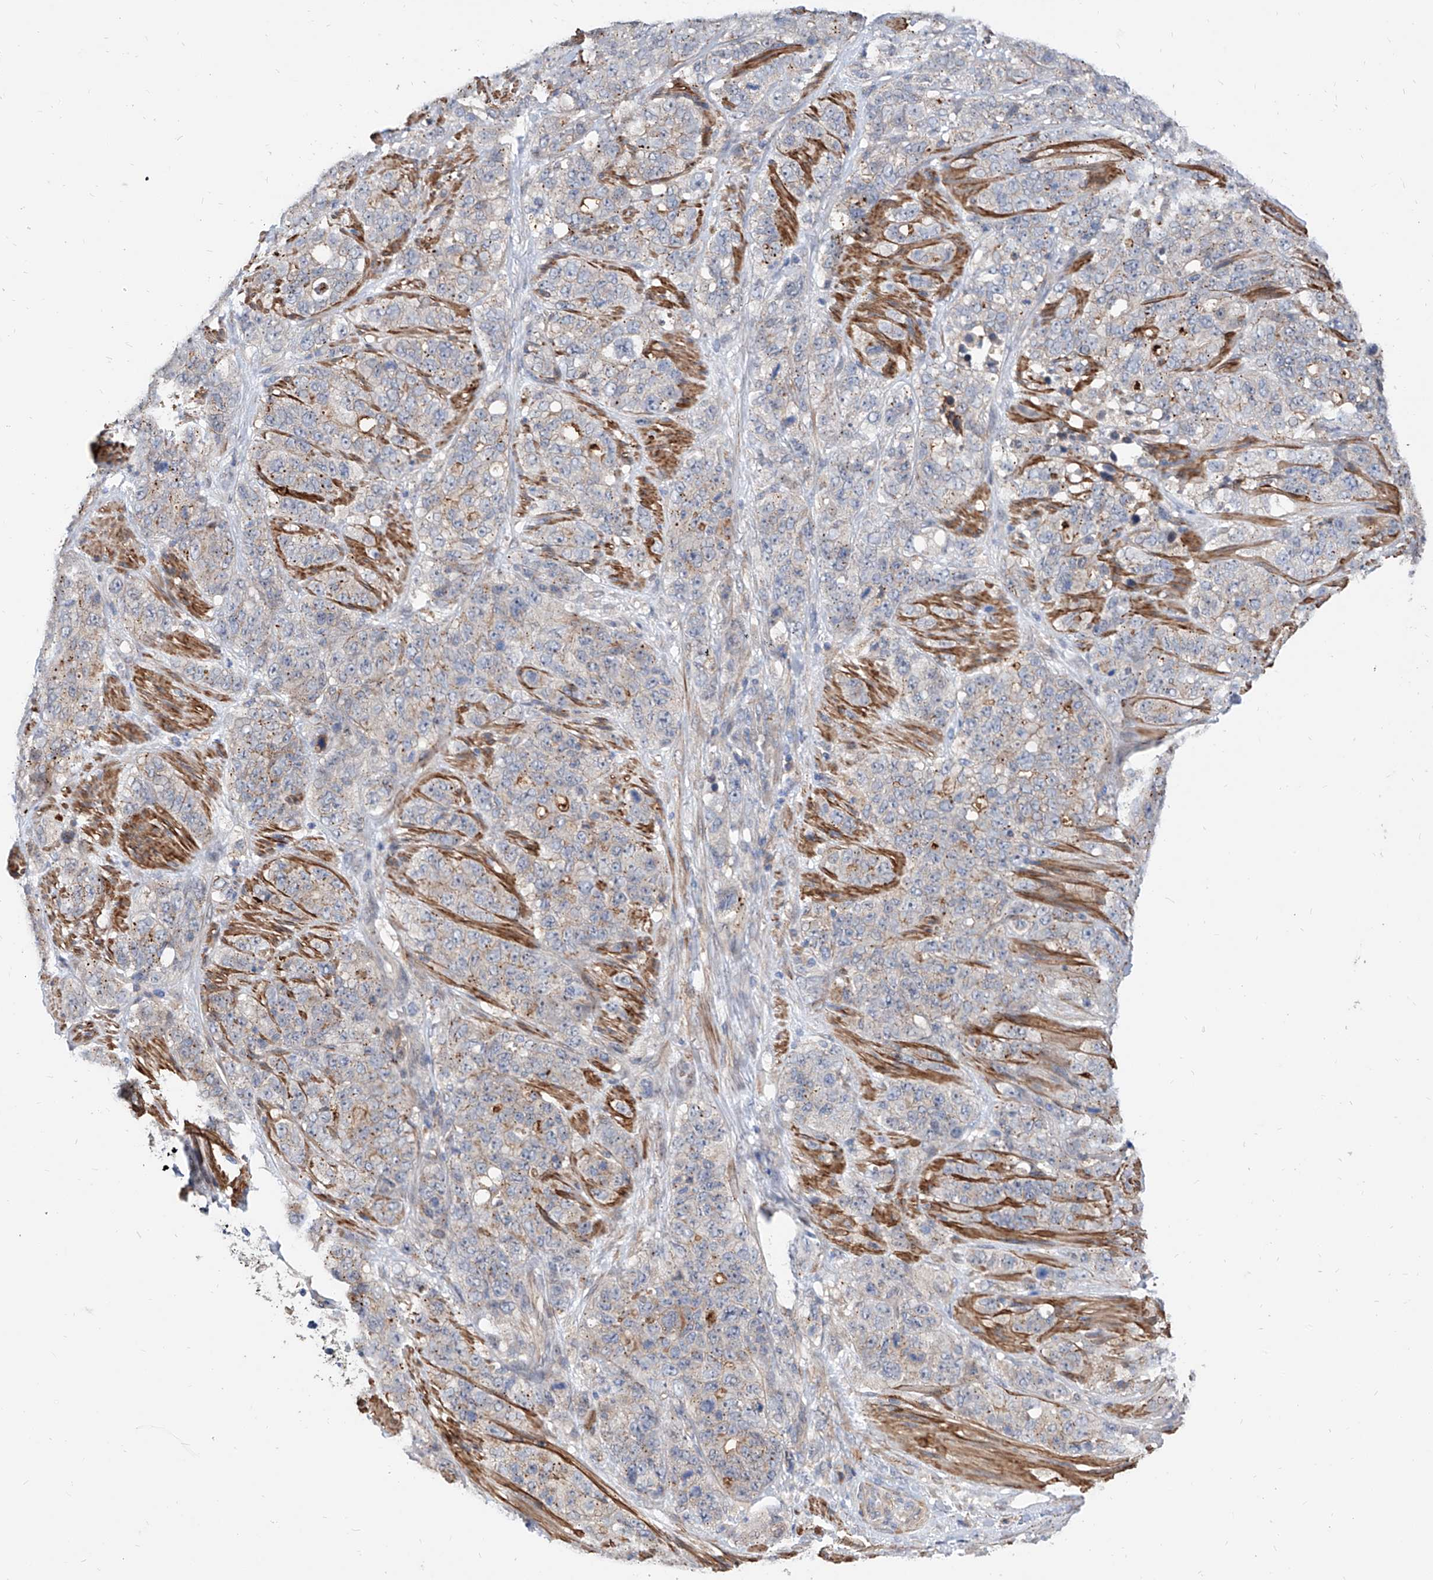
{"staining": {"intensity": "weak", "quantity": "<25%", "location": "cytoplasmic/membranous"}, "tissue": "stomach cancer", "cell_type": "Tumor cells", "image_type": "cancer", "snomed": [{"axis": "morphology", "description": "Adenocarcinoma, NOS"}, {"axis": "topography", "description": "Stomach"}], "caption": "DAB immunohistochemical staining of human stomach adenocarcinoma exhibits no significant expression in tumor cells. (DAB IHC with hematoxylin counter stain).", "gene": "MAGEE2", "patient": {"sex": "male", "age": 48}}